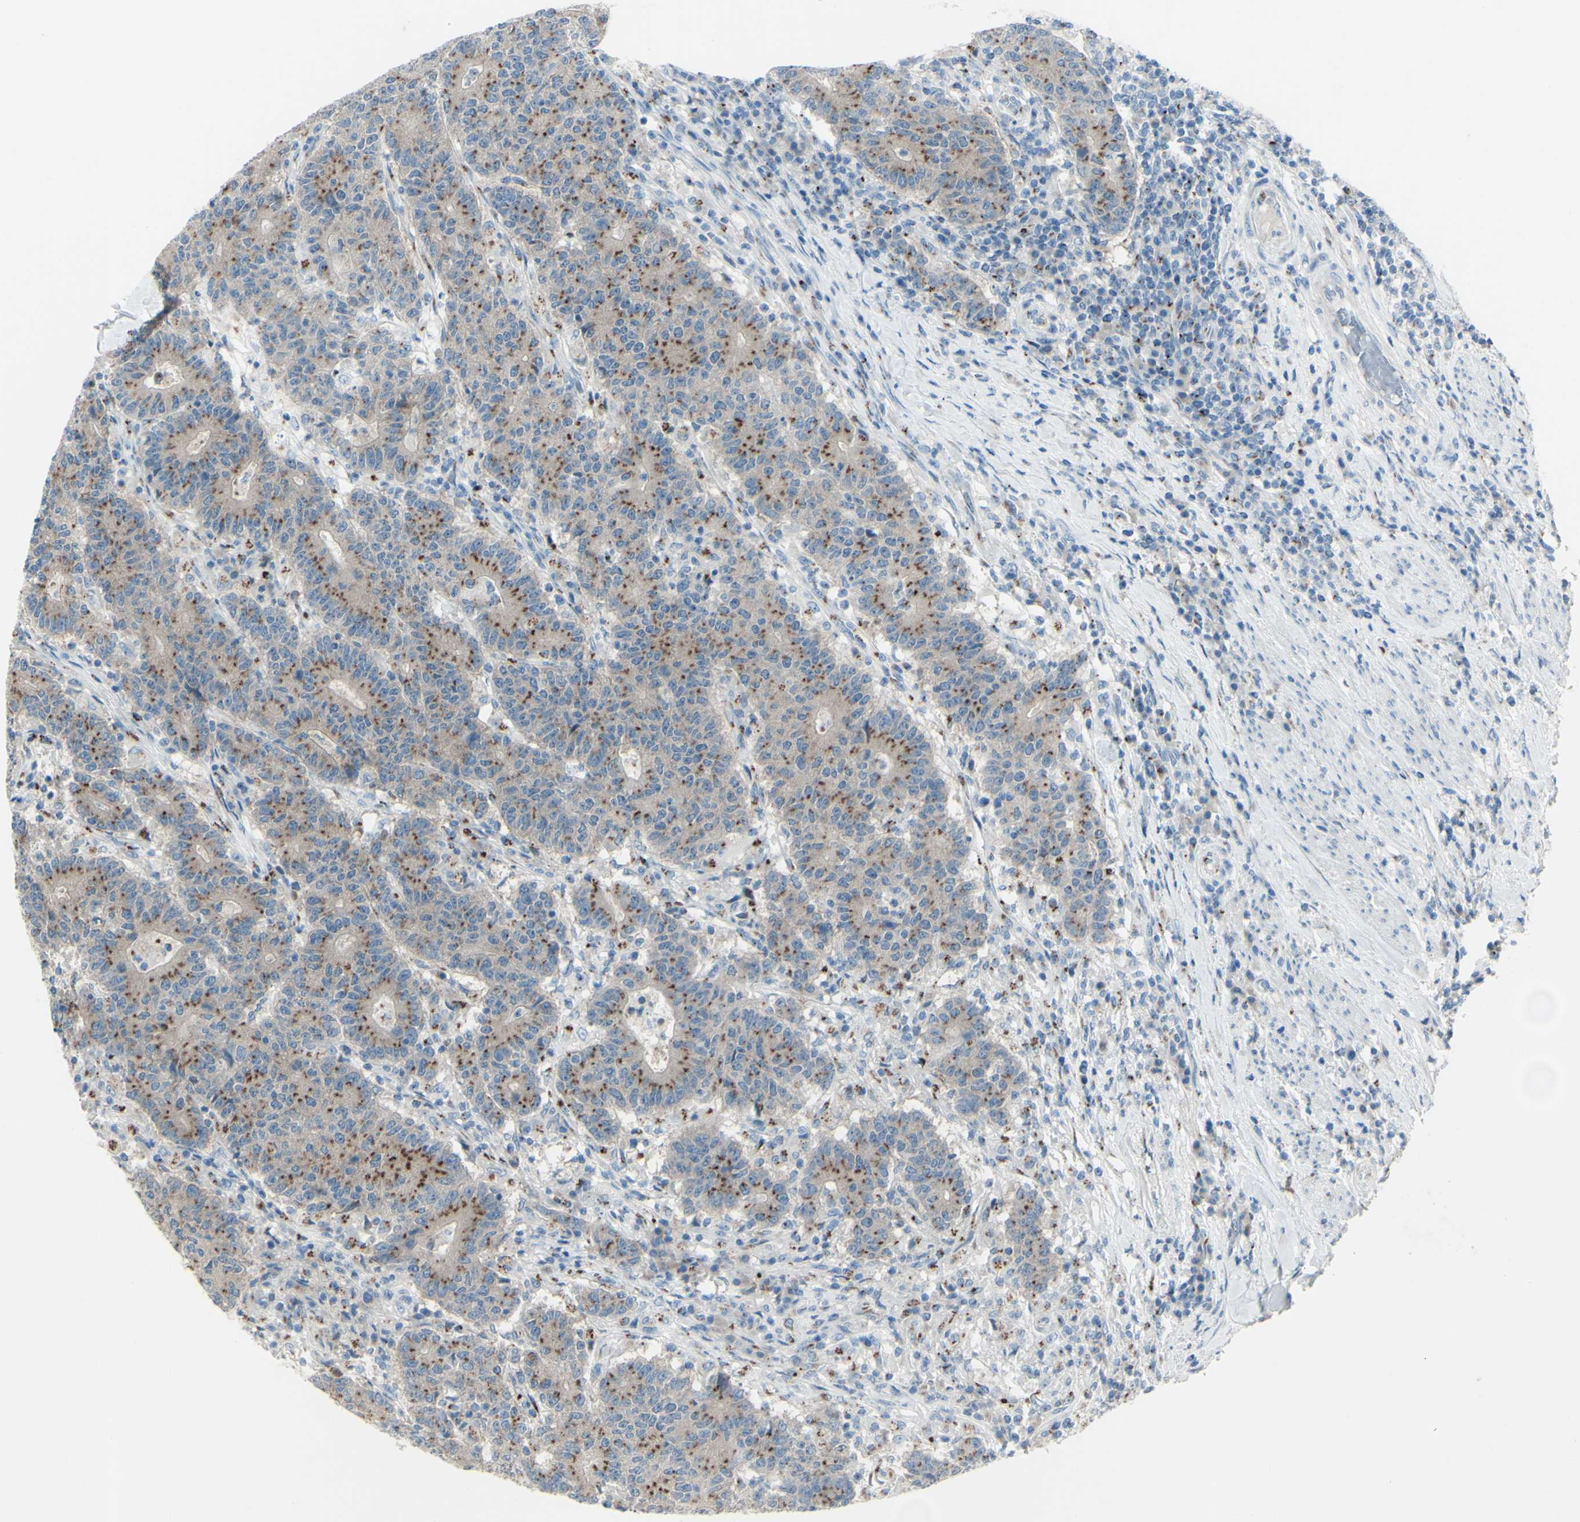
{"staining": {"intensity": "moderate", "quantity": "25%-75%", "location": "cytoplasmic/membranous"}, "tissue": "colorectal cancer", "cell_type": "Tumor cells", "image_type": "cancer", "snomed": [{"axis": "morphology", "description": "Normal tissue, NOS"}, {"axis": "morphology", "description": "Adenocarcinoma, NOS"}, {"axis": "topography", "description": "Colon"}], "caption": "Moderate cytoplasmic/membranous protein staining is identified in approximately 25%-75% of tumor cells in colorectal cancer.", "gene": "B4GALT1", "patient": {"sex": "female", "age": 75}}